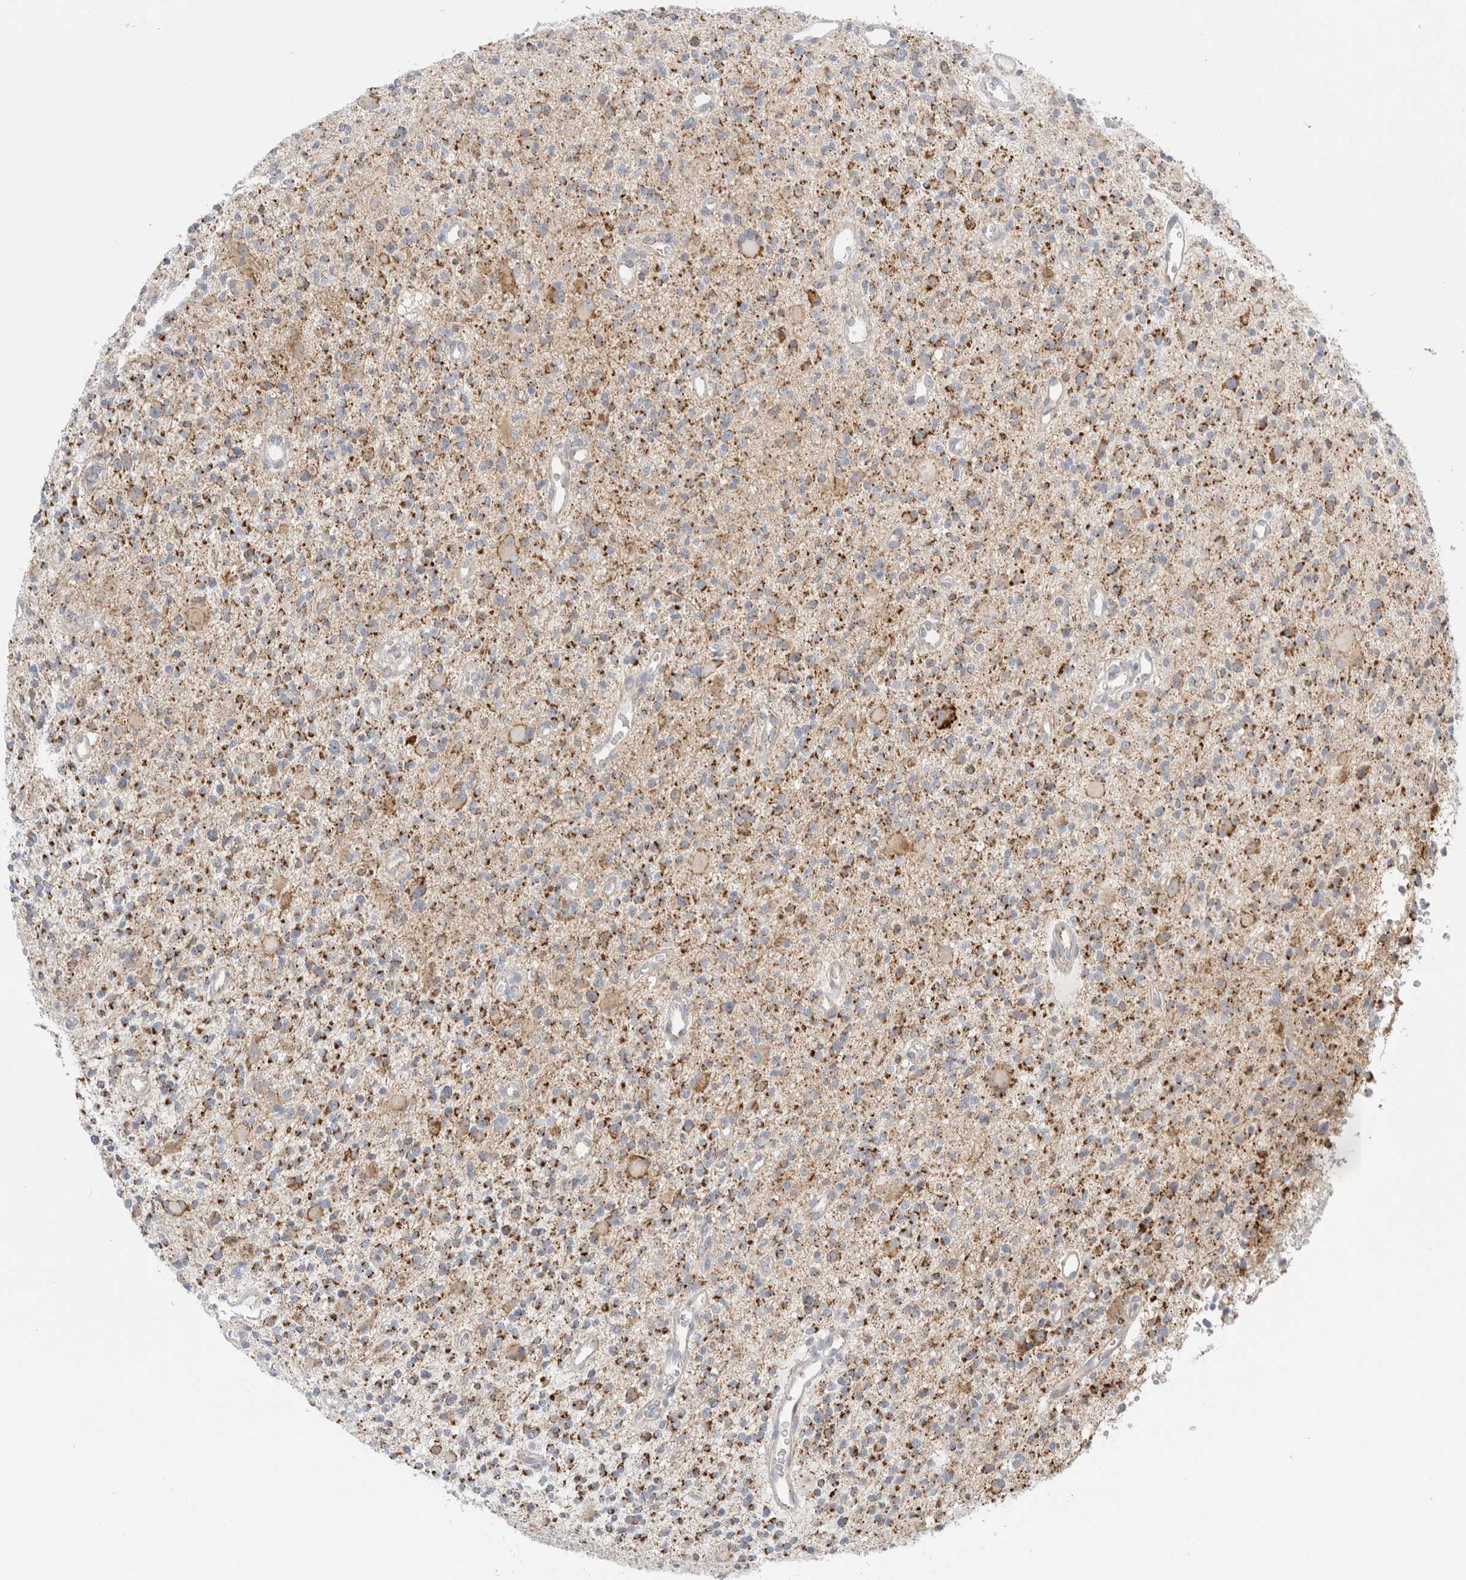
{"staining": {"intensity": "strong", "quantity": ">75%", "location": "cytoplasmic/membranous"}, "tissue": "glioma", "cell_type": "Tumor cells", "image_type": "cancer", "snomed": [{"axis": "morphology", "description": "Glioma, malignant, High grade"}, {"axis": "topography", "description": "Brain"}], "caption": "Immunohistochemical staining of human glioma exhibits strong cytoplasmic/membranous protein staining in about >75% of tumor cells. (DAB (3,3'-diaminobenzidine) IHC with brightfield microscopy, high magnification).", "gene": "FAHD1", "patient": {"sex": "male", "age": 48}}